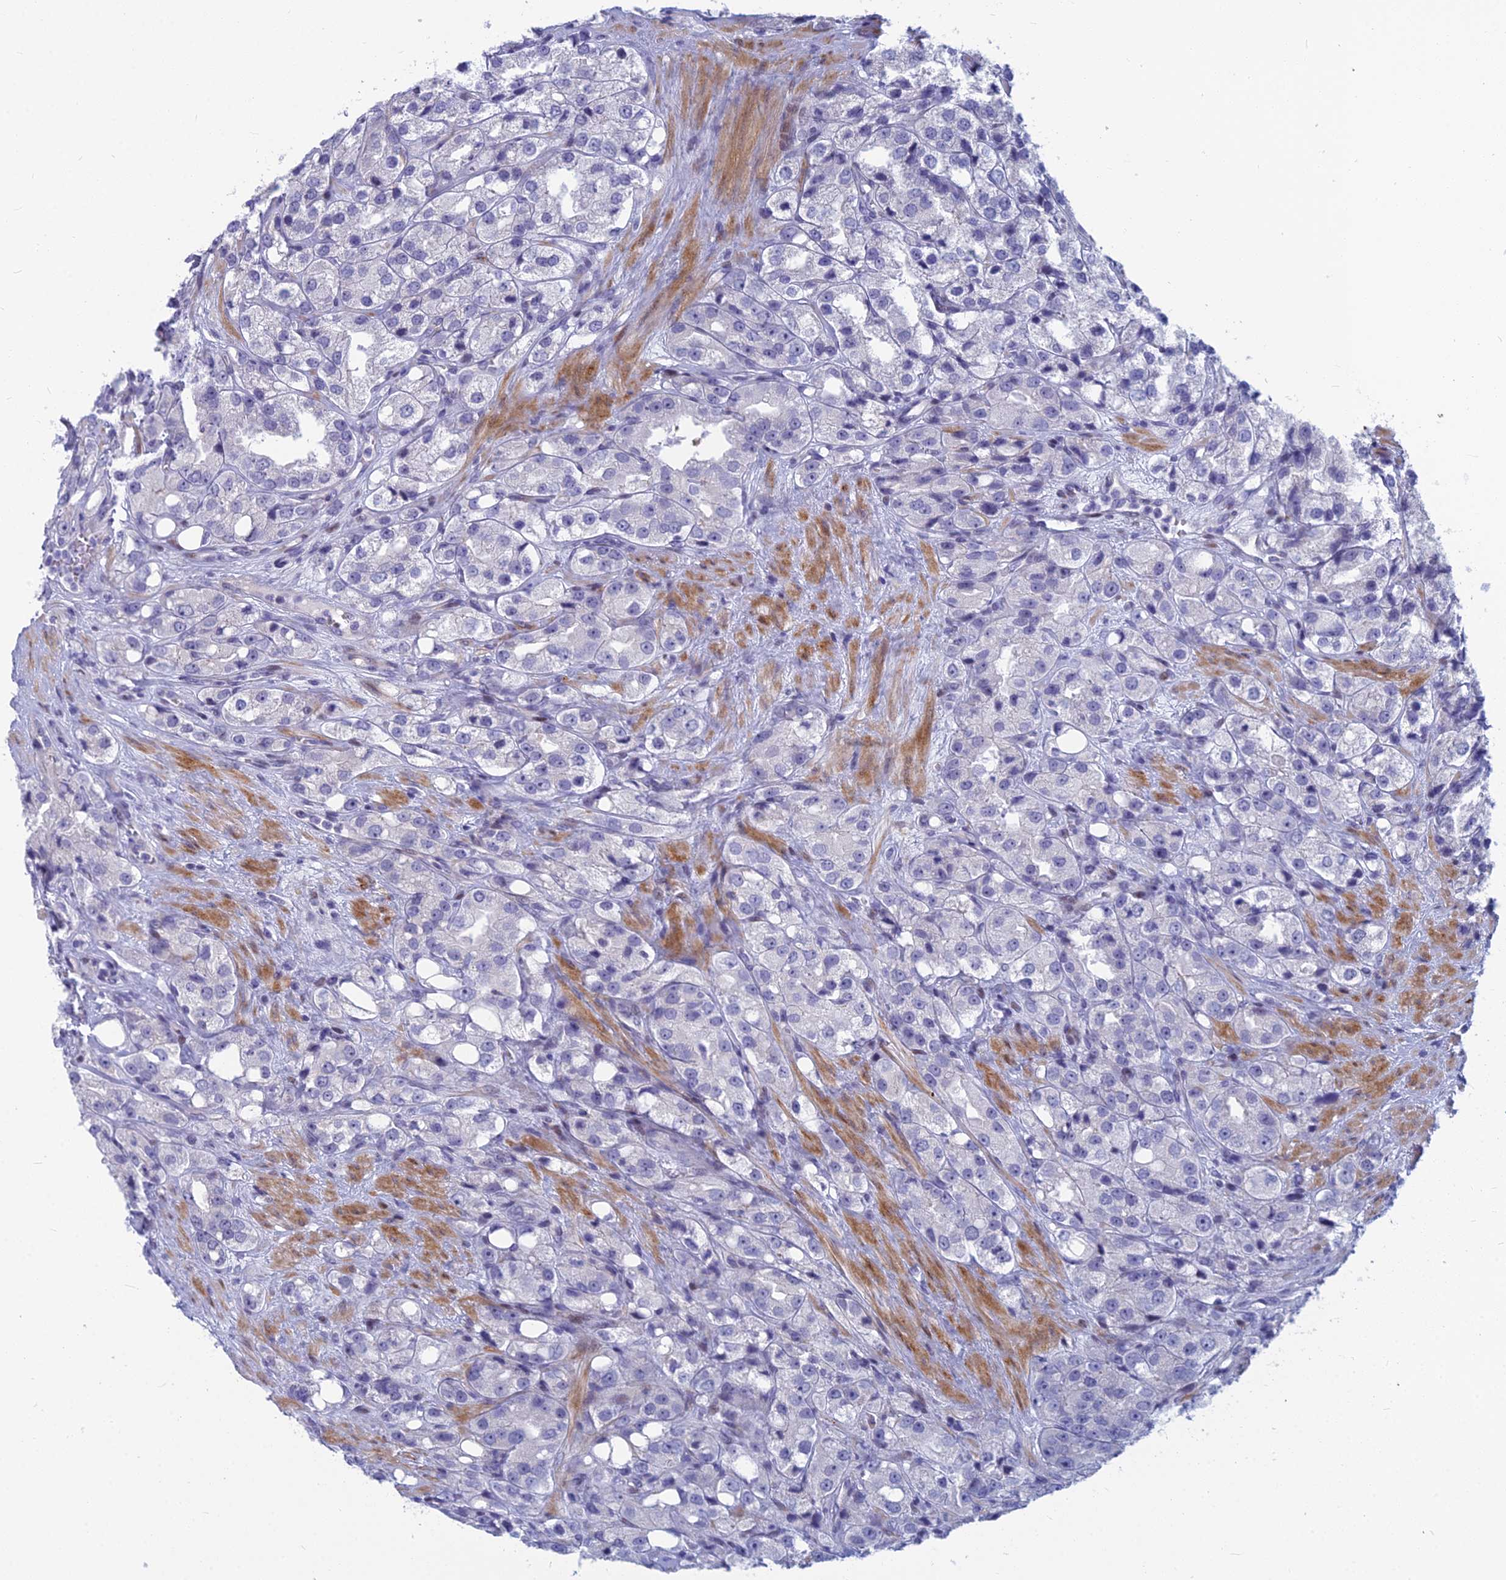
{"staining": {"intensity": "negative", "quantity": "none", "location": "none"}, "tissue": "prostate cancer", "cell_type": "Tumor cells", "image_type": "cancer", "snomed": [{"axis": "morphology", "description": "Adenocarcinoma, NOS"}, {"axis": "topography", "description": "Prostate"}], "caption": "Immunohistochemical staining of human prostate cancer (adenocarcinoma) demonstrates no significant expression in tumor cells.", "gene": "MYBPC2", "patient": {"sex": "male", "age": 79}}